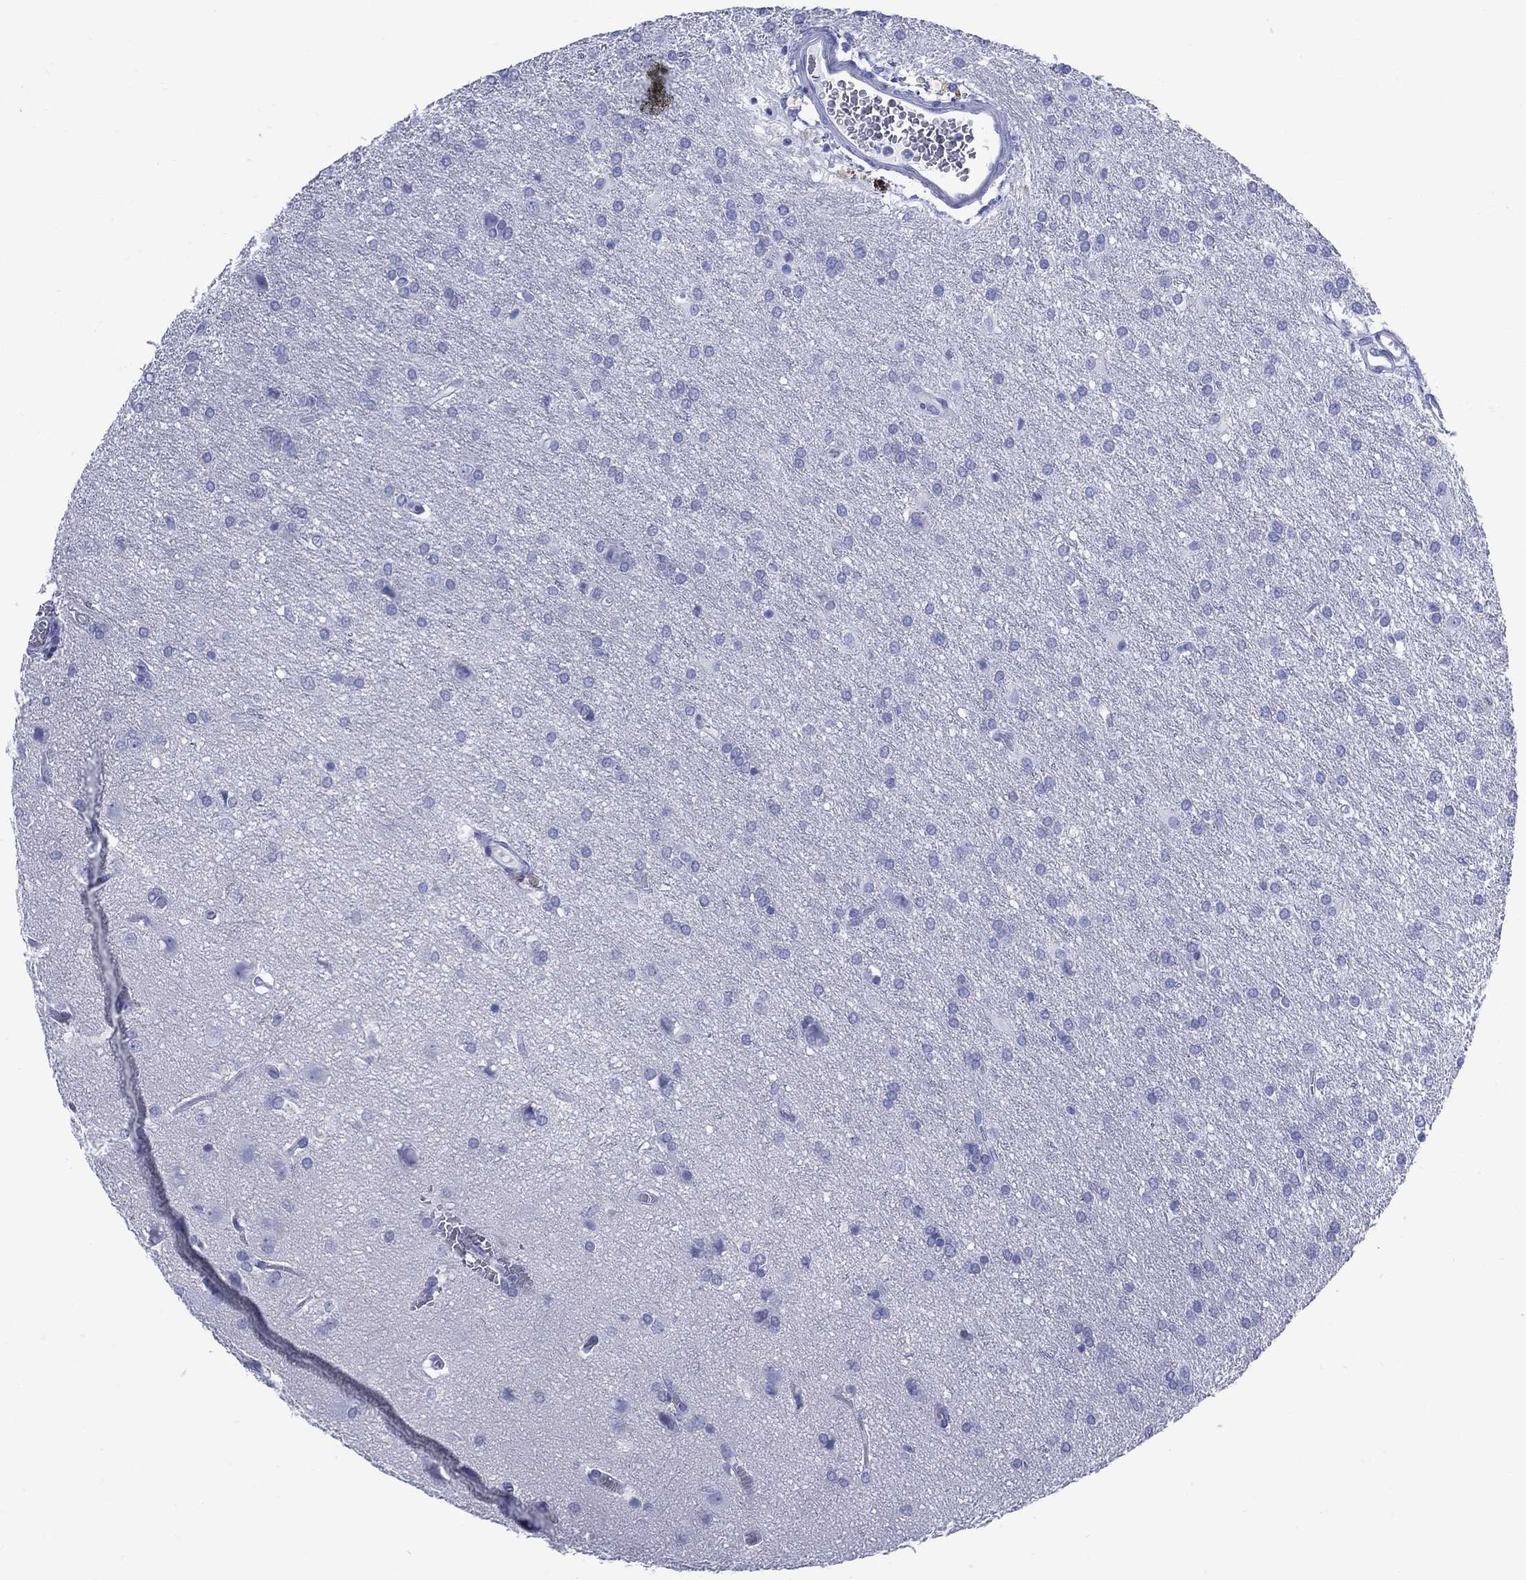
{"staining": {"intensity": "negative", "quantity": "none", "location": "none"}, "tissue": "glioma", "cell_type": "Tumor cells", "image_type": "cancer", "snomed": [{"axis": "morphology", "description": "Glioma, malignant, Low grade"}, {"axis": "topography", "description": "Brain"}], "caption": "Tumor cells are negative for protein expression in human glioma.", "gene": "LRRD1", "patient": {"sex": "female", "age": 32}}